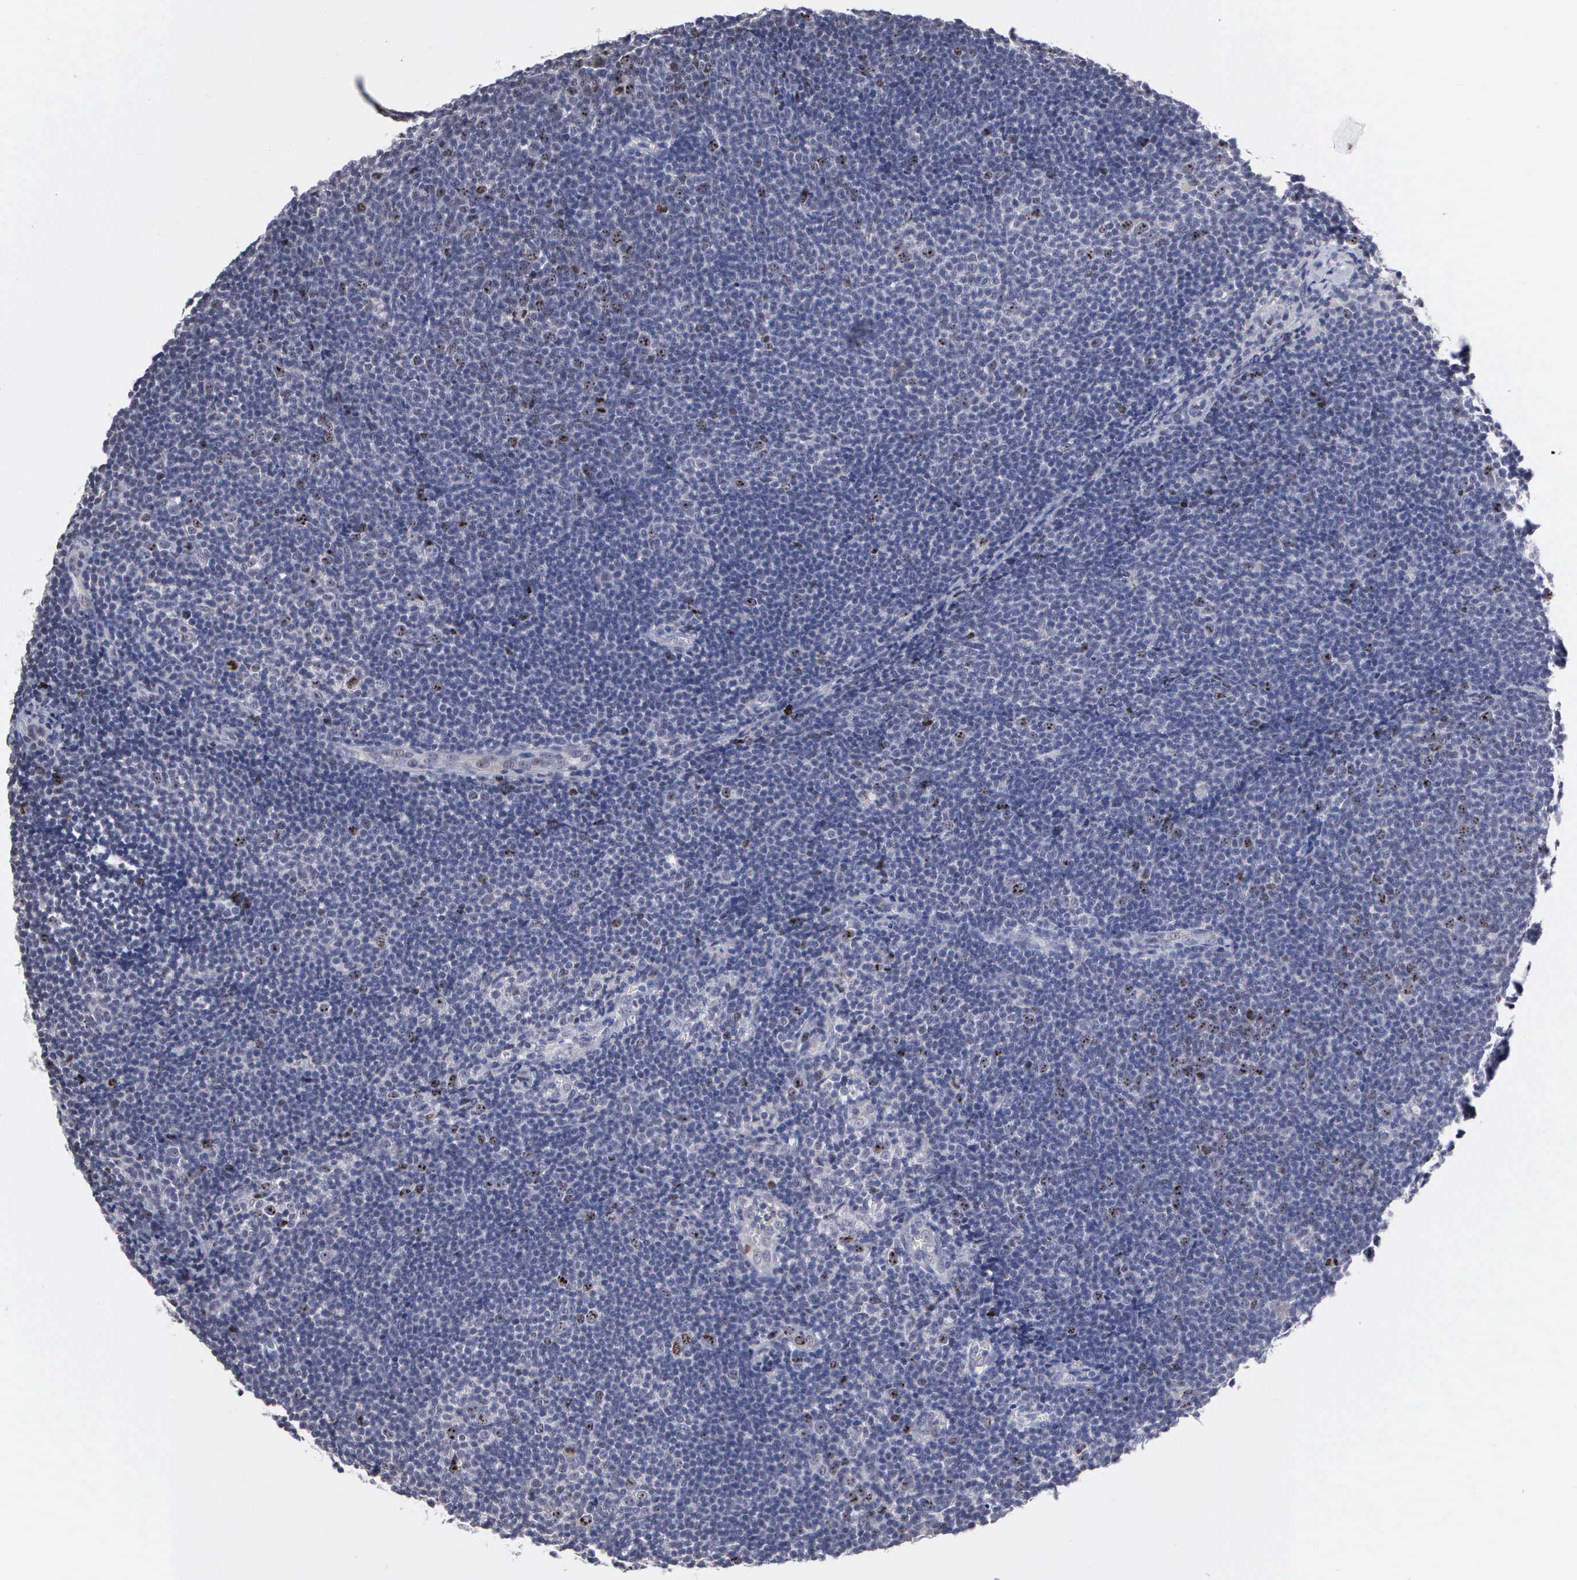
{"staining": {"intensity": "negative", "quantity": "none", "location": "none"}, "tissue": "lymphoma", "cell_type": "Tumor cells", "image_type": "cancer", "snomed": [{"axis": "morphology", "description": "Malignant lymphoma, non-Hodgkin's type, Low grade"}, {"axis": "topography", "description": "Lymph node"}], "caption": "DAB immunohistochemical staining of malignant lymphoma, non-Hodgkin's type (low-grade) shows no significant expression in tumor cells.", "gene": "KDM6A", "patient": {"sex": "male", "age": 49}}